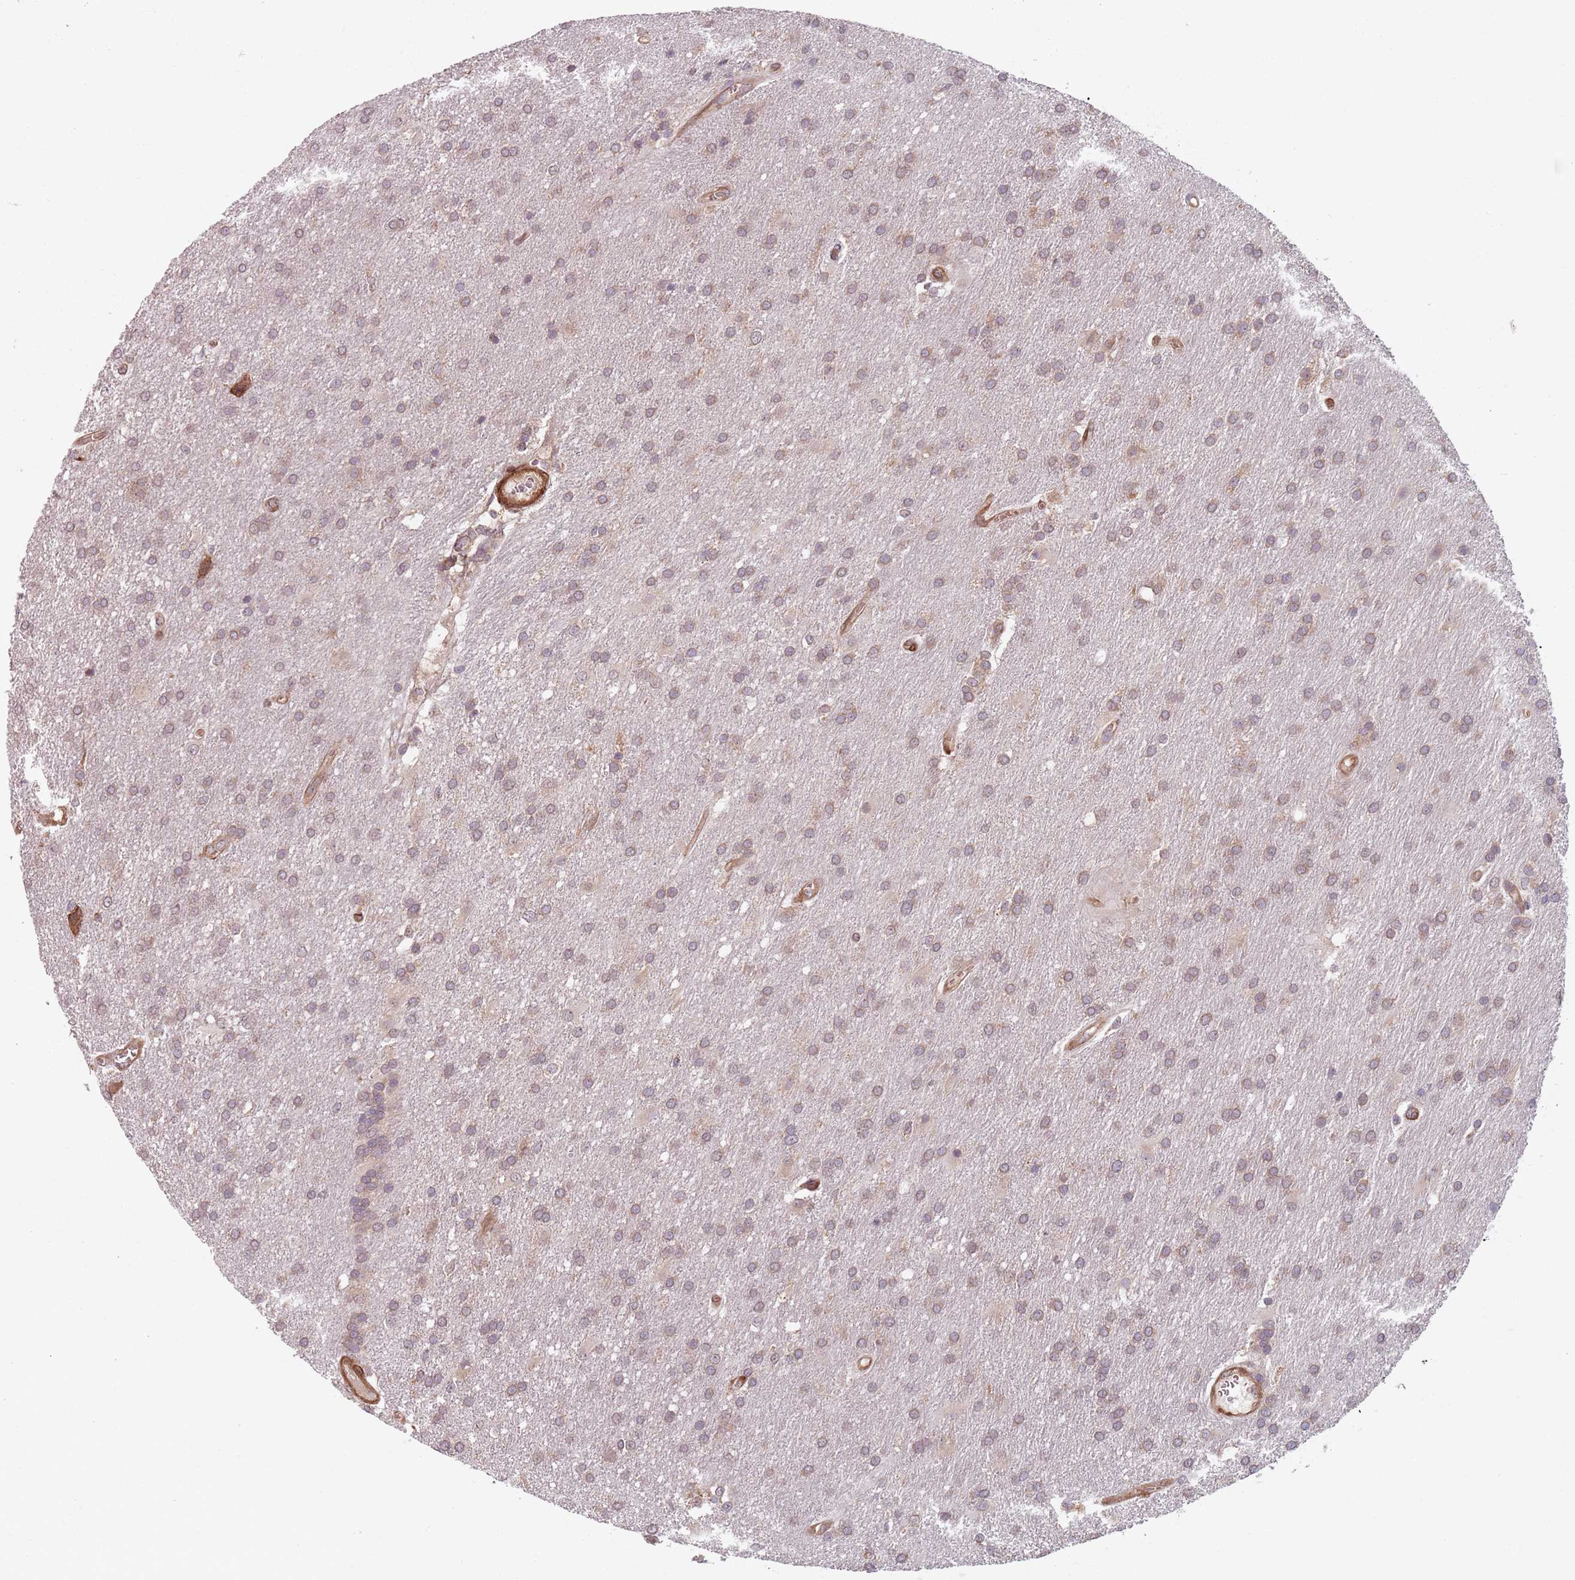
{"staining": {"intensity": "weak", "quantity": ">75%", "location": "cytoplasmic/membranous"}, "tissue": "glioma", "cell_type": "Tumor cells", "image_type": "cancer", "snomed": [{"axis": "morphology", "description": "Glioma, malignant, Low grade"}, {"axis": "topography", "description": "Brain"}], "caption": "A brown stain labels weak cytoplasmic/membranous staining of a protein in glioma tumor cells. Ihc stains the protein in brown and the nuclei are stained blue.", "gene": "NOTCH3", "patient": {"sex": "male", "age": 66}}